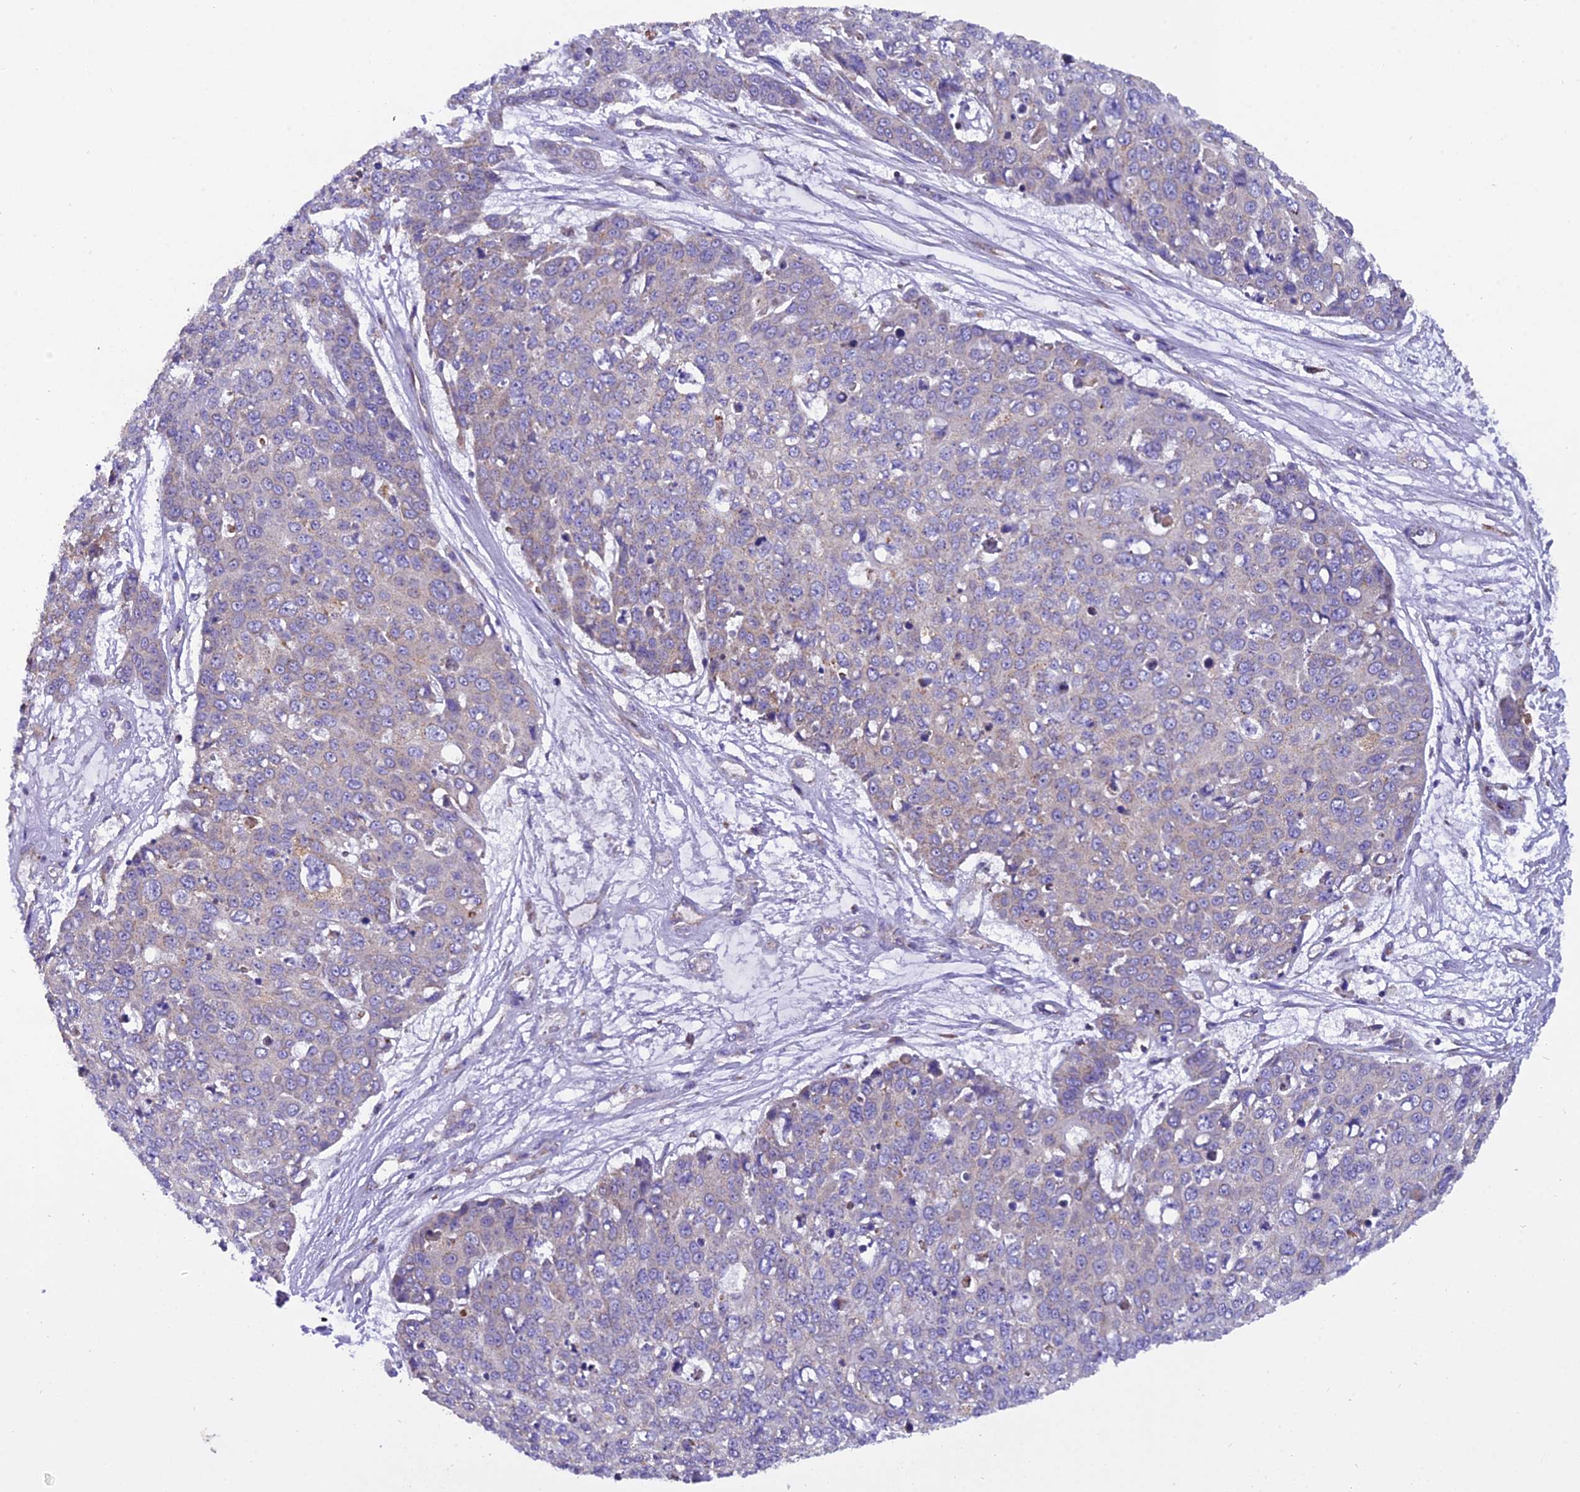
{"staining": {"intensity": "weak", "quantity": "<25%", "location": "cytoplasmic/membranous"}, "tissue": "skin cancer", "cell_type": "Tumor cells", "image_type": "cancer", "snomed": [{"axis": "morphology", "description": "Squamous cell carcinoma, NOS"}, {"axis": "topography", "description": "Skin"}], "caption": "Tumor cells show no significant protein expression in skin squamous cell carcinoma. Nuclei are stained in blue.", "gene": "GPD1", "patient": {"sex": "male", "age": 71}}